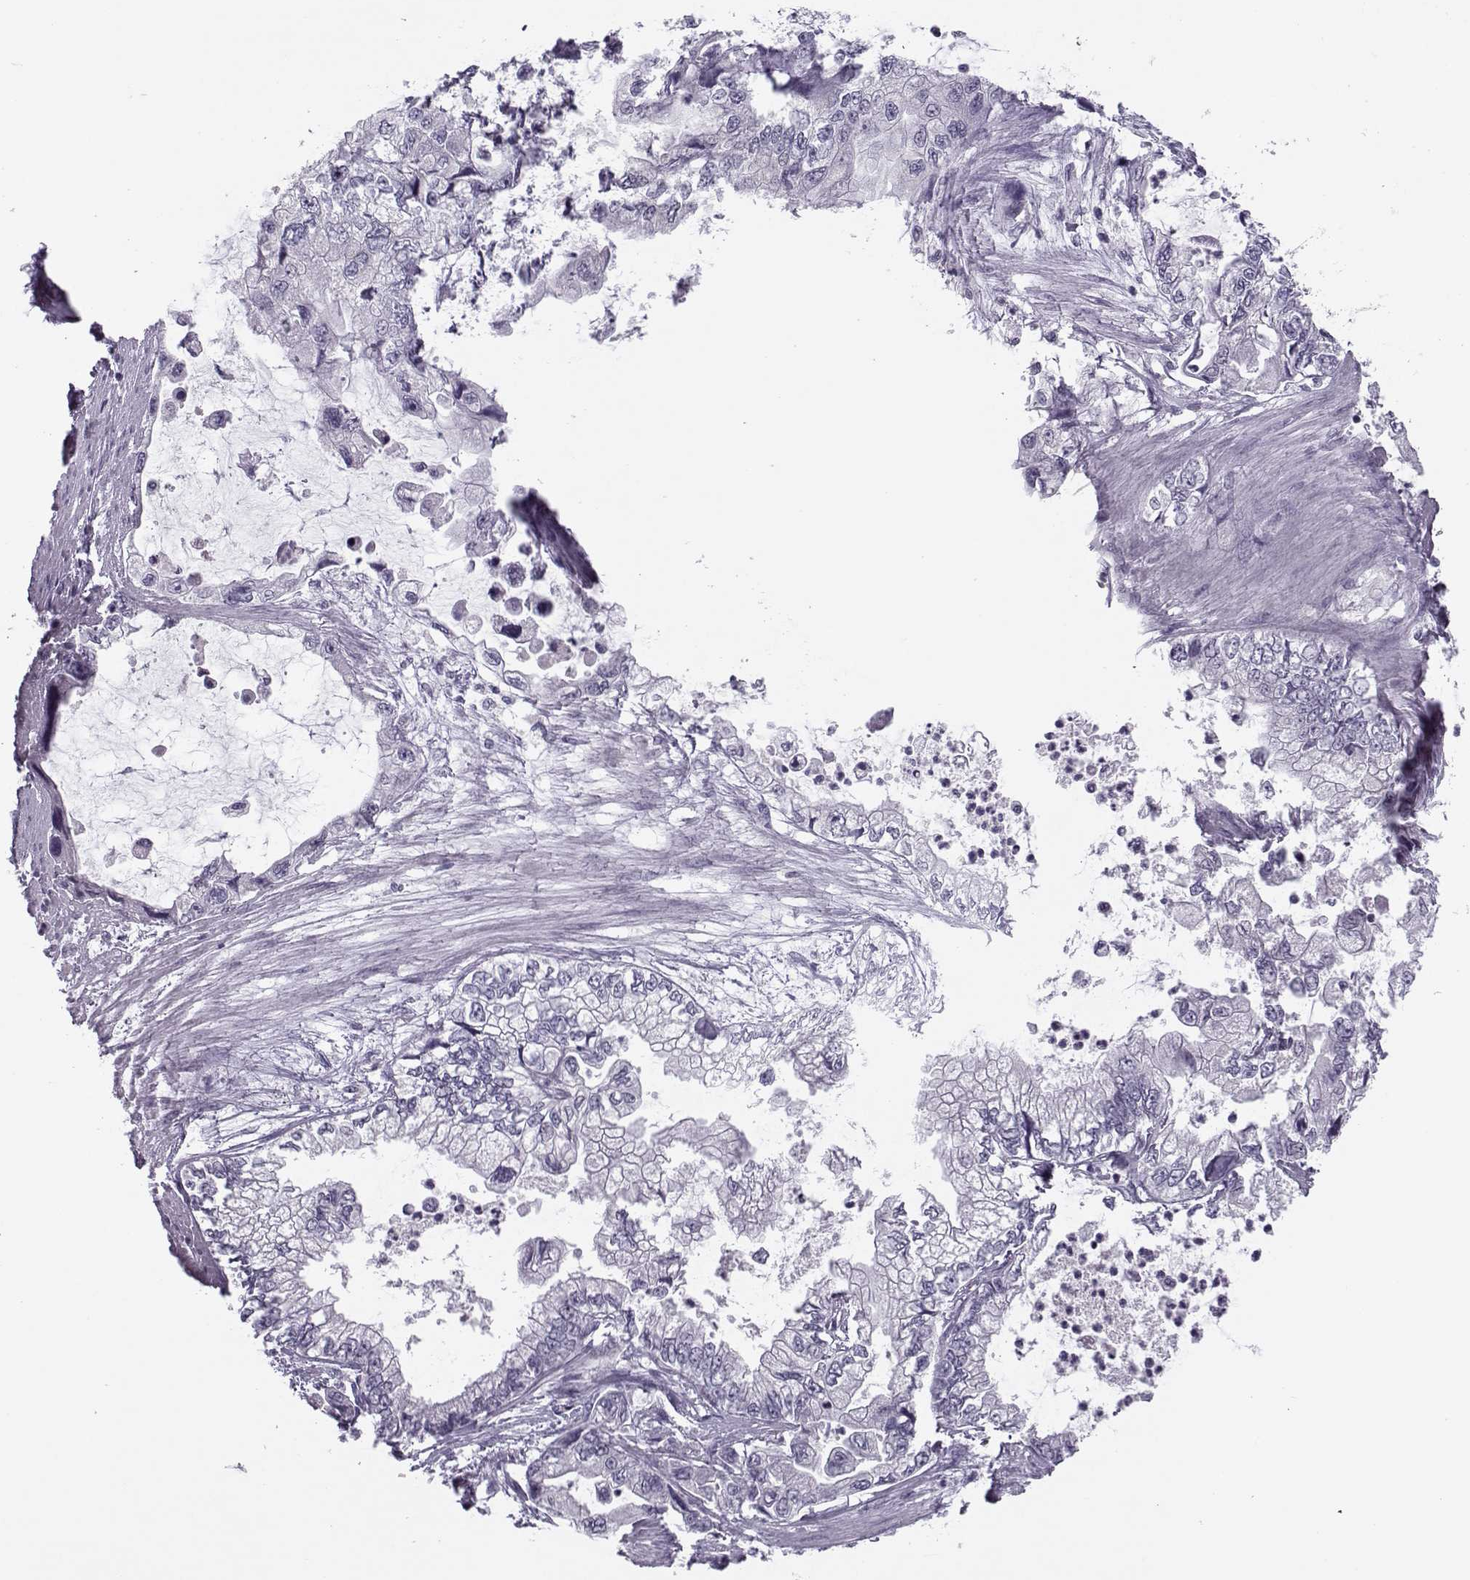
{"staining": {"intensity": "negative", "quantity": "none", "location": "none"}, "tissue": "stomach cancer", "cell_type": "Tumor cells", "image_type": "cancer", "snomed": [{"axis": "morphology", "description": "Adenocarcinoma, NOS"}, {"axis": "topography", "description": "Pancreas"}, {"axis": "topography", "description": "Stomach, upper"}, {"axis": "topography", "description": "Stomach"}], "caption": "This histopathology image is of adenocarcinoma (stomach) stained with immunohistochemistry (IHC) to label a protein in brown with the nuclei are counter-stained blue. There is no staining in tumor cells.", "gene": "ASRGL1", "patient": {"sex": "male", "age": 77}}